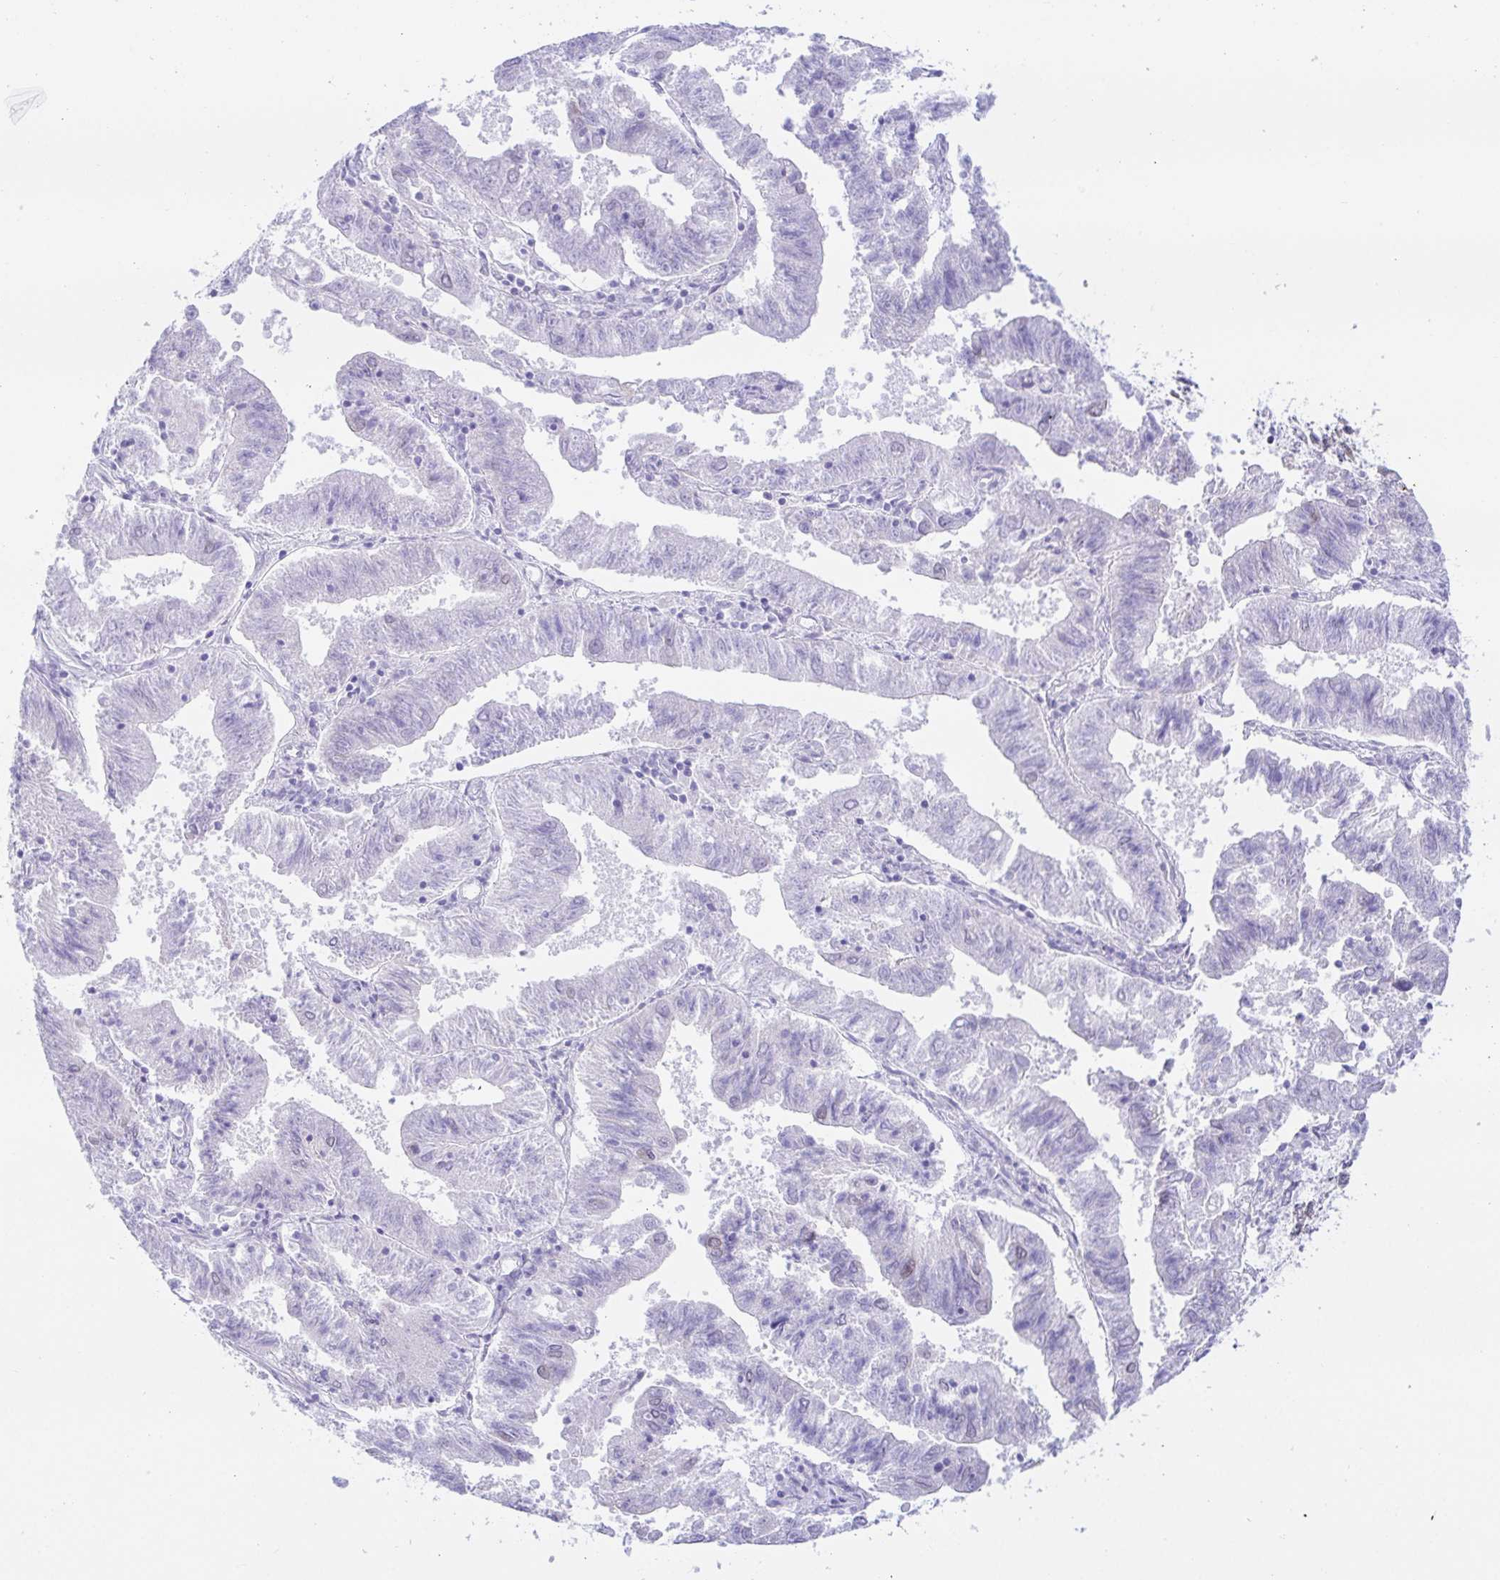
{"staining": {"intensity": "negative", "quantity": "none", "location": "none"}, "tissue": "endometrial cancer", "cell_type": "Tumor cells", "image_type": "cancer", "snomed": [{"axis": "morphology", "description": "Adenocarcinoma, NOS"}, {"axis": "topography", "description": "Endometrium"}], "caption": "IHC photomicrograph of neoplastic tissue: human adenocarcinoma (endometrial) stained with DAB shows no significant protein positivity in tumor cells.", "gene": "PAX8", "patient": {"sex": "female", "age": 82}}